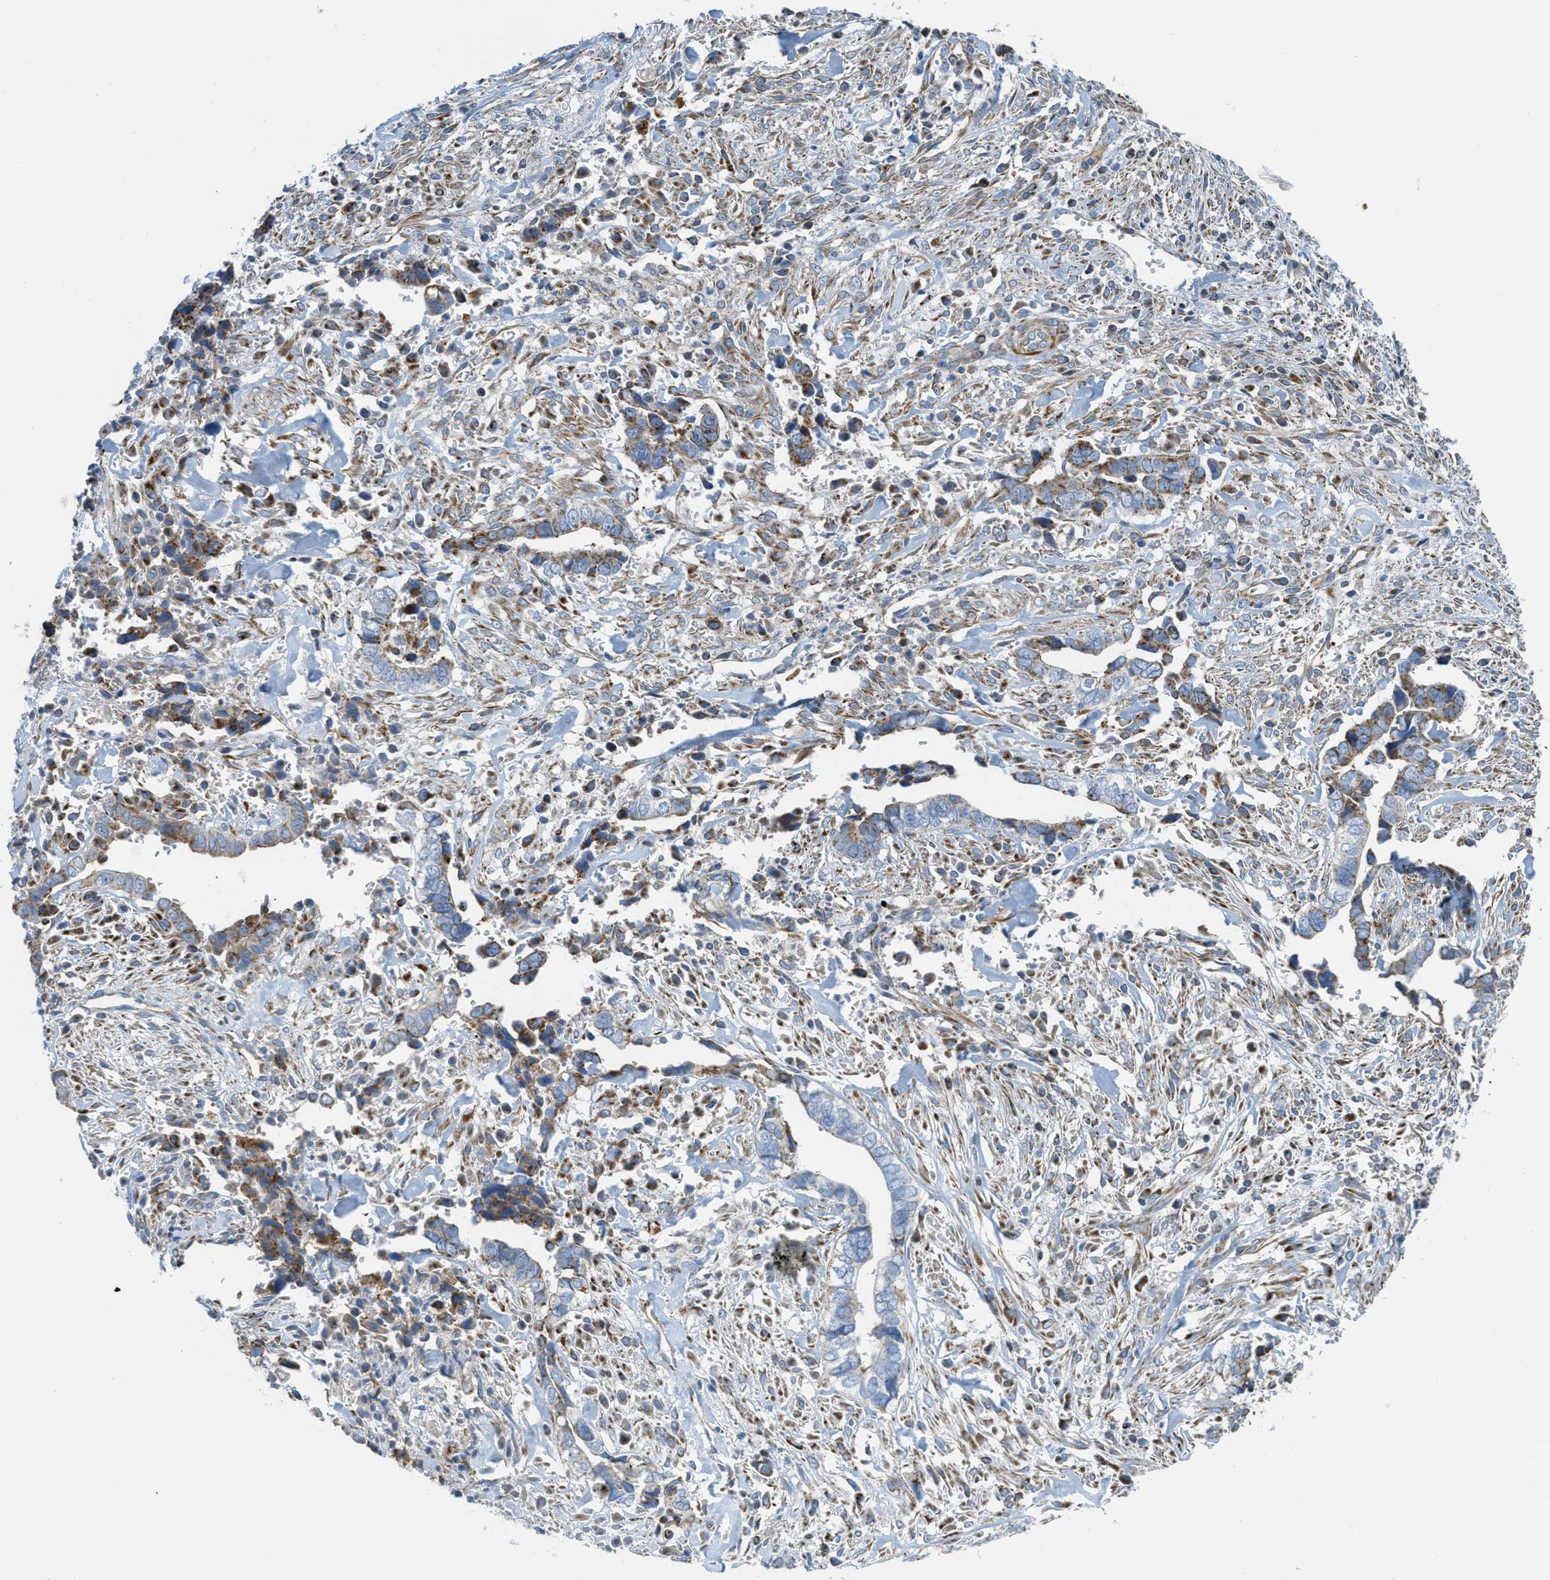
{"staining": {"intensity": "strong", "quantity": "25%-75%", "location": "cytoplasmic/membranous"}, "tissue": "liver cancer", "cell_type": "Tumor cells", "image_type": "cancer", "snomed": [{"axis": "morphology", "description": "Cholangiocarcinoma"}, {"axis": "topography", "description": "Liver"}], "caption": "Human liver cholangiocarcinoma stained with a brown dye shows strong cytoplasmic/membranous positive expression in about 25%-75% of tumor cells.", "gene": "BTN3A1", "patient": {"sex": "female", "age": 79}}